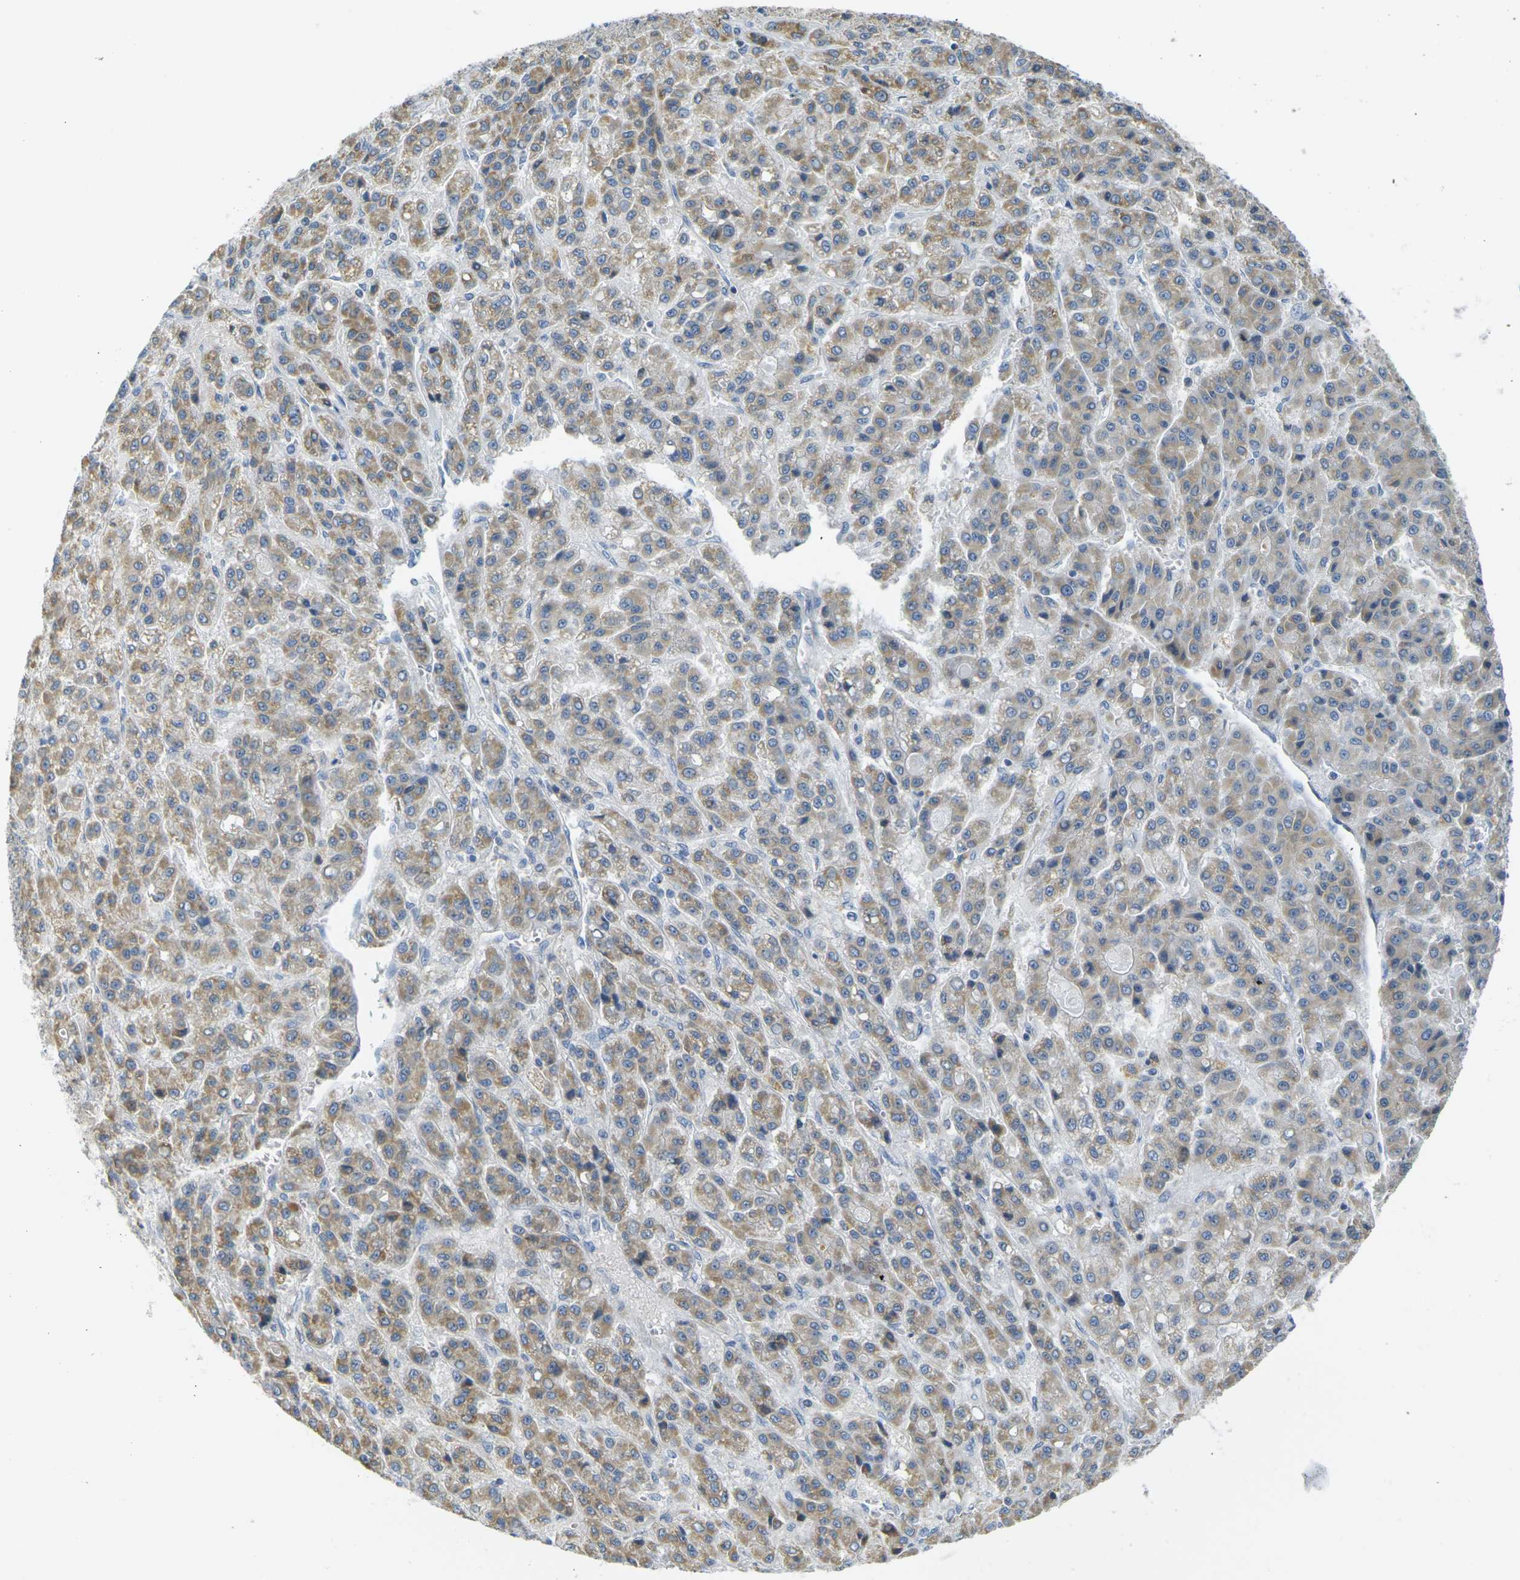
{"staining": {"intensity": "moderate", "quantity": ">75%", "location": "cytoplasmic/membranous"}, "tissue": "liver cancer", "cell_type": "Tumor cells", "image_type": "cancer", "snomed": [{"axis": "morphology", "description": "Carcinoma, Hepatocellular, NOS"}, {"axis": "topography", "description": "Liver"}], "caption": "Protein staining by immunohistochemistry shows moderate cytoplasmic/membranous expression in approximately >75% of tumor cells in hepatocellular carcinoma (liver).", "gene": "PARD6B", "patient": {"sex": "male", "age": 70}}